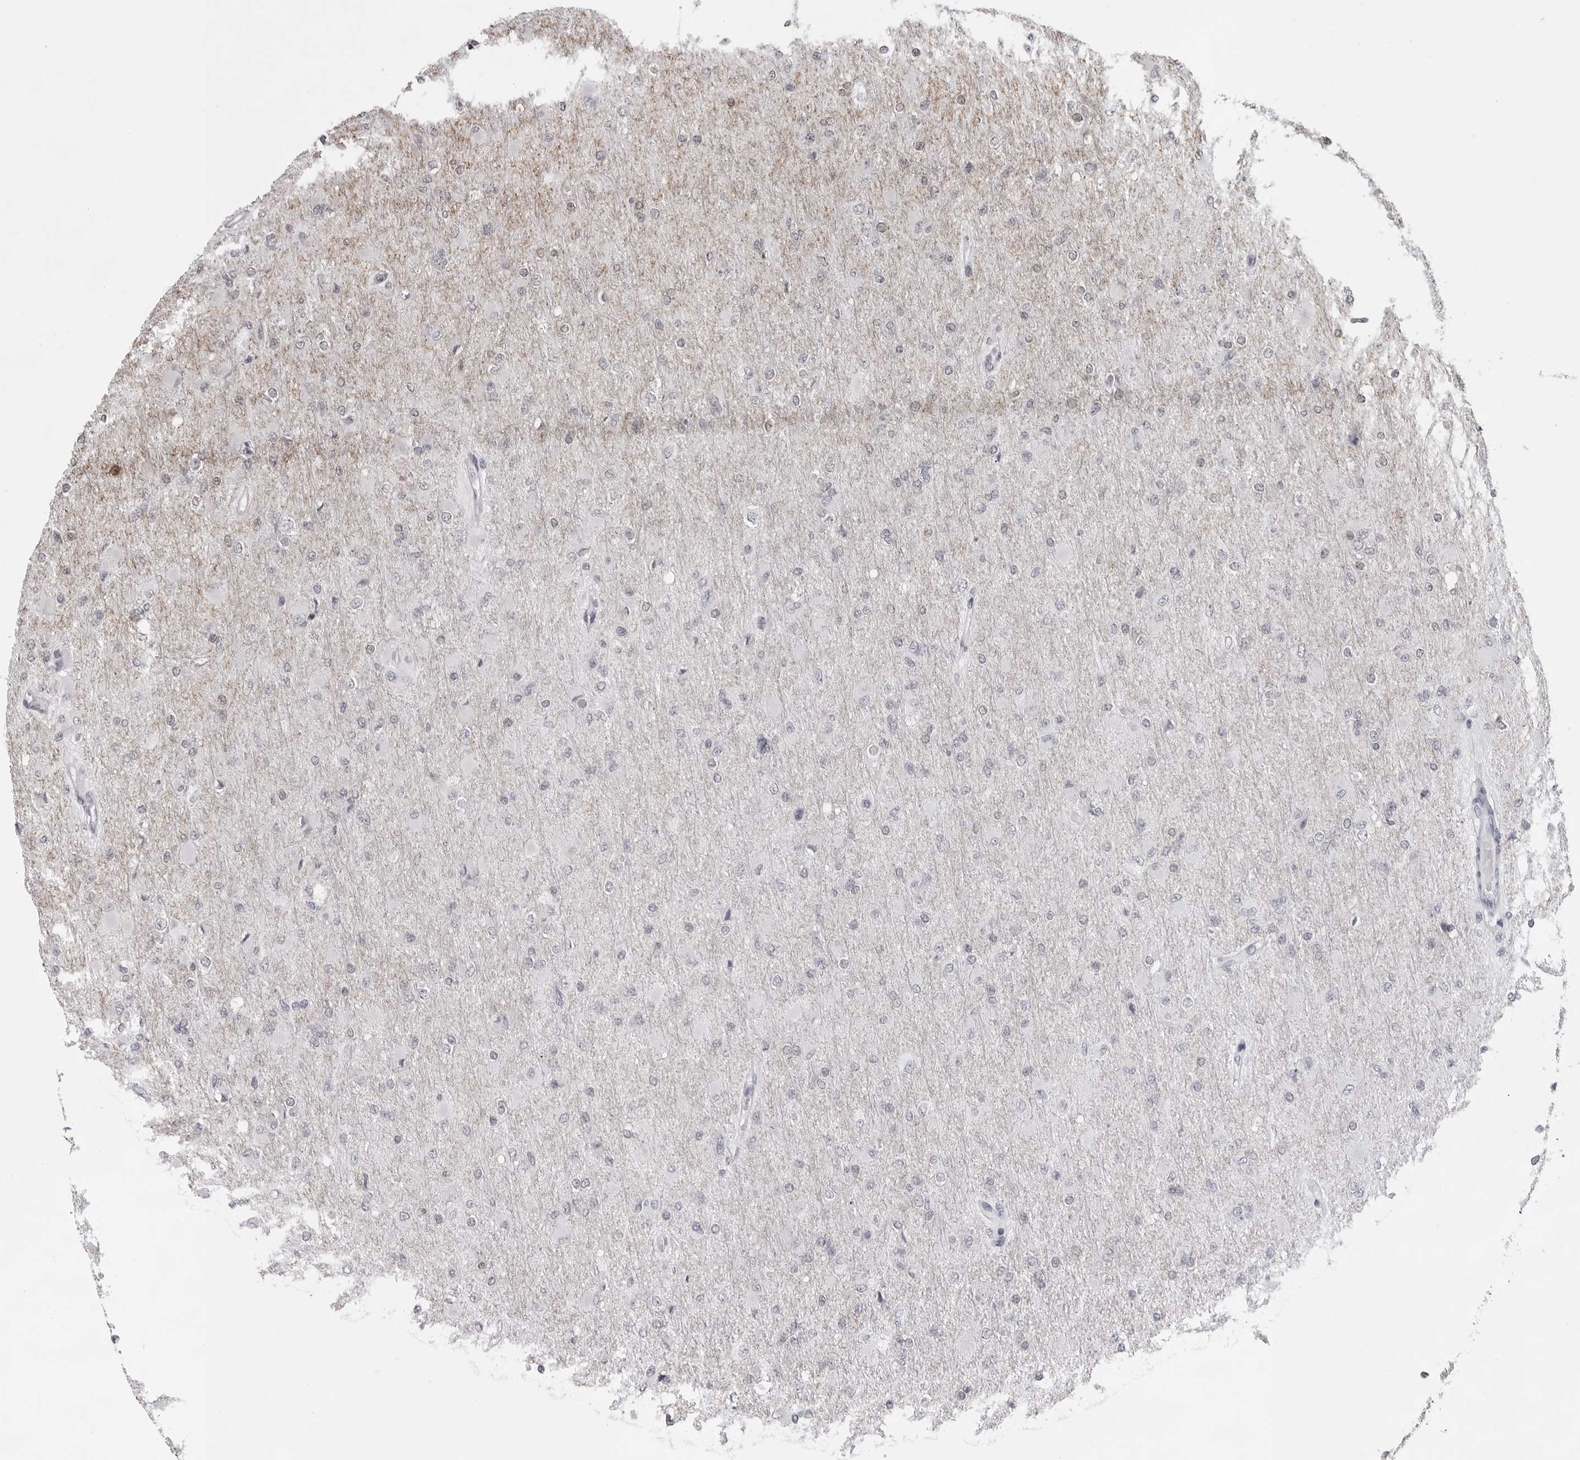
{"staining": {"intensity": "negative", "quantity": "none", "location": "none"}, "tissue": "glioma", "cell_type": "Tumor cells", "image_type": "cancer", "snomed": [{"axis": "morphology", "description": "Glioma, malignant, High grade"}, {"axis": "topography", "description": "Cerebral cortex"}], "caption": "Immunohistochemical staining of human glioma reveals no significant staining in tumor cells.", "gene": "NUDT18", "patient": {"sex": "female", "age": 36}}